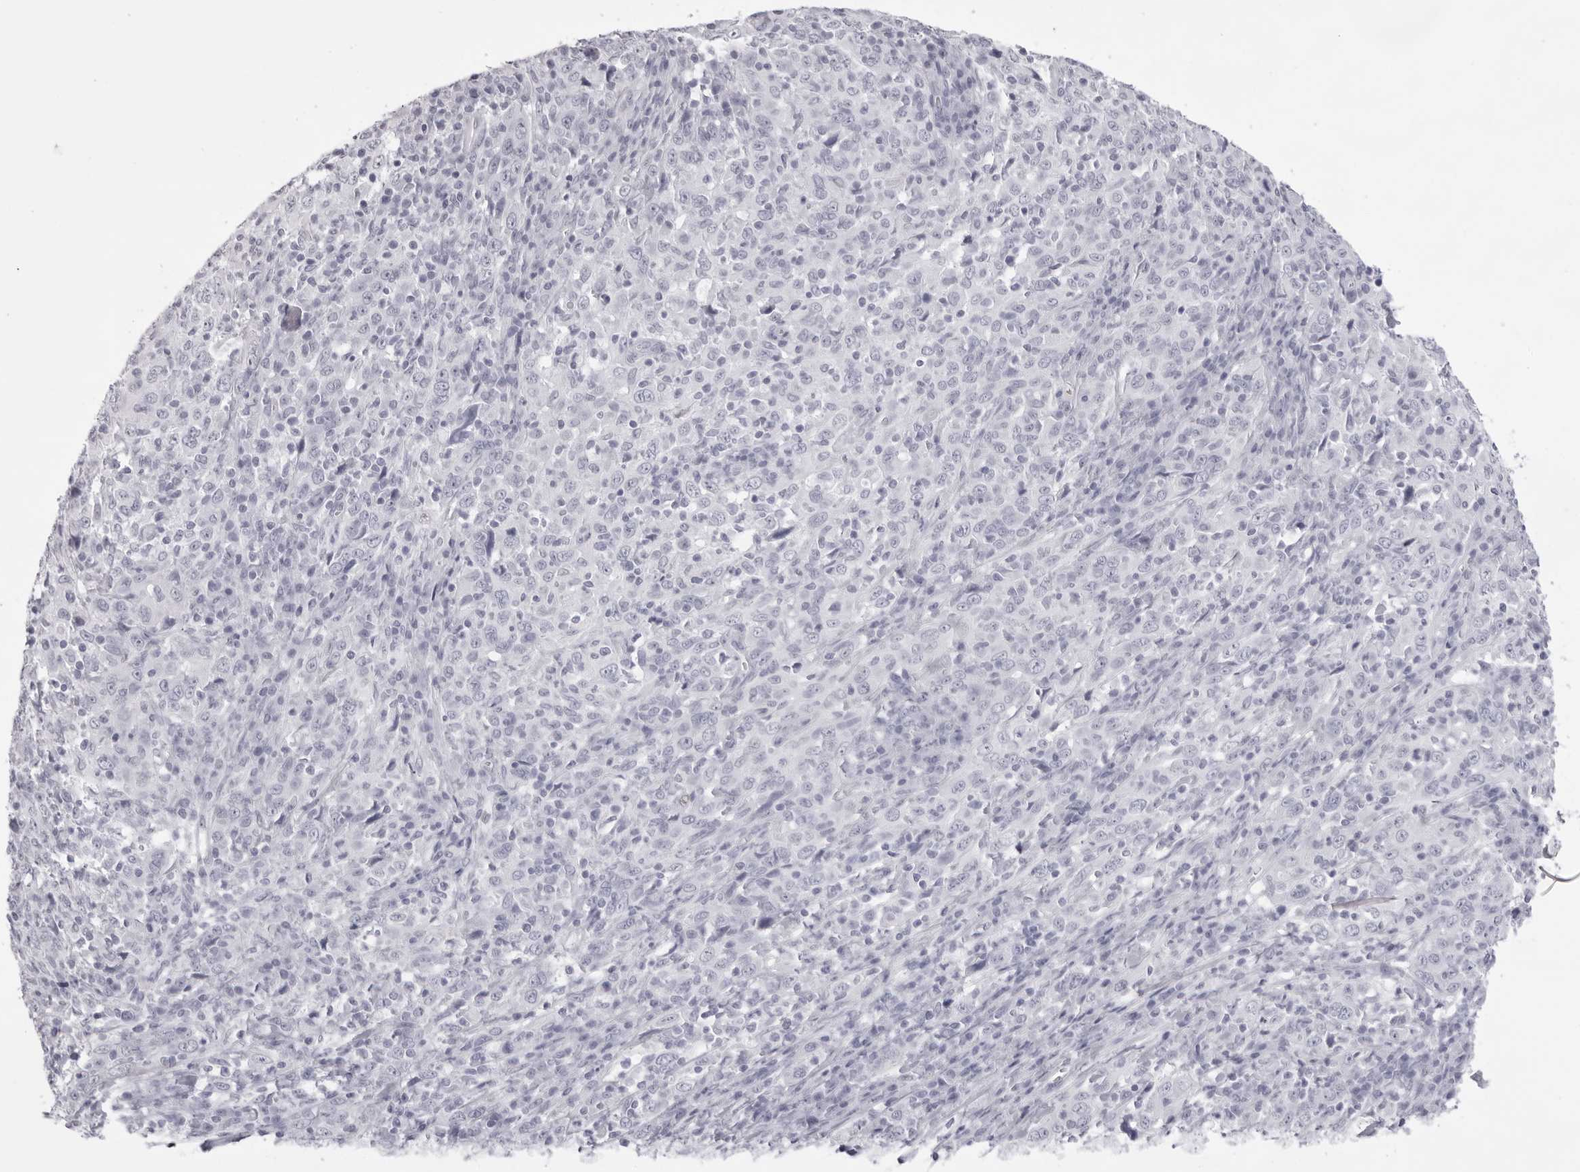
{"staining": {"intensity": "negative", "quantity": "none", "location": "none"}, "tissue": "cervical cancer", "cell_type": "Tumor cells", "image_type": "cancer", "snomed": [{"axis": "morphology", "description": "Squamous cell carcinoma, NOS"}, {"axis": "topography", "description": "Cervix"}], "caption": "Immunohistochemistry of squamous cell carcinoma (cervical) shows no positivity in tumor cells.", "gene": "SPTA1", "patient": {"sex": "female", "age": 46}}